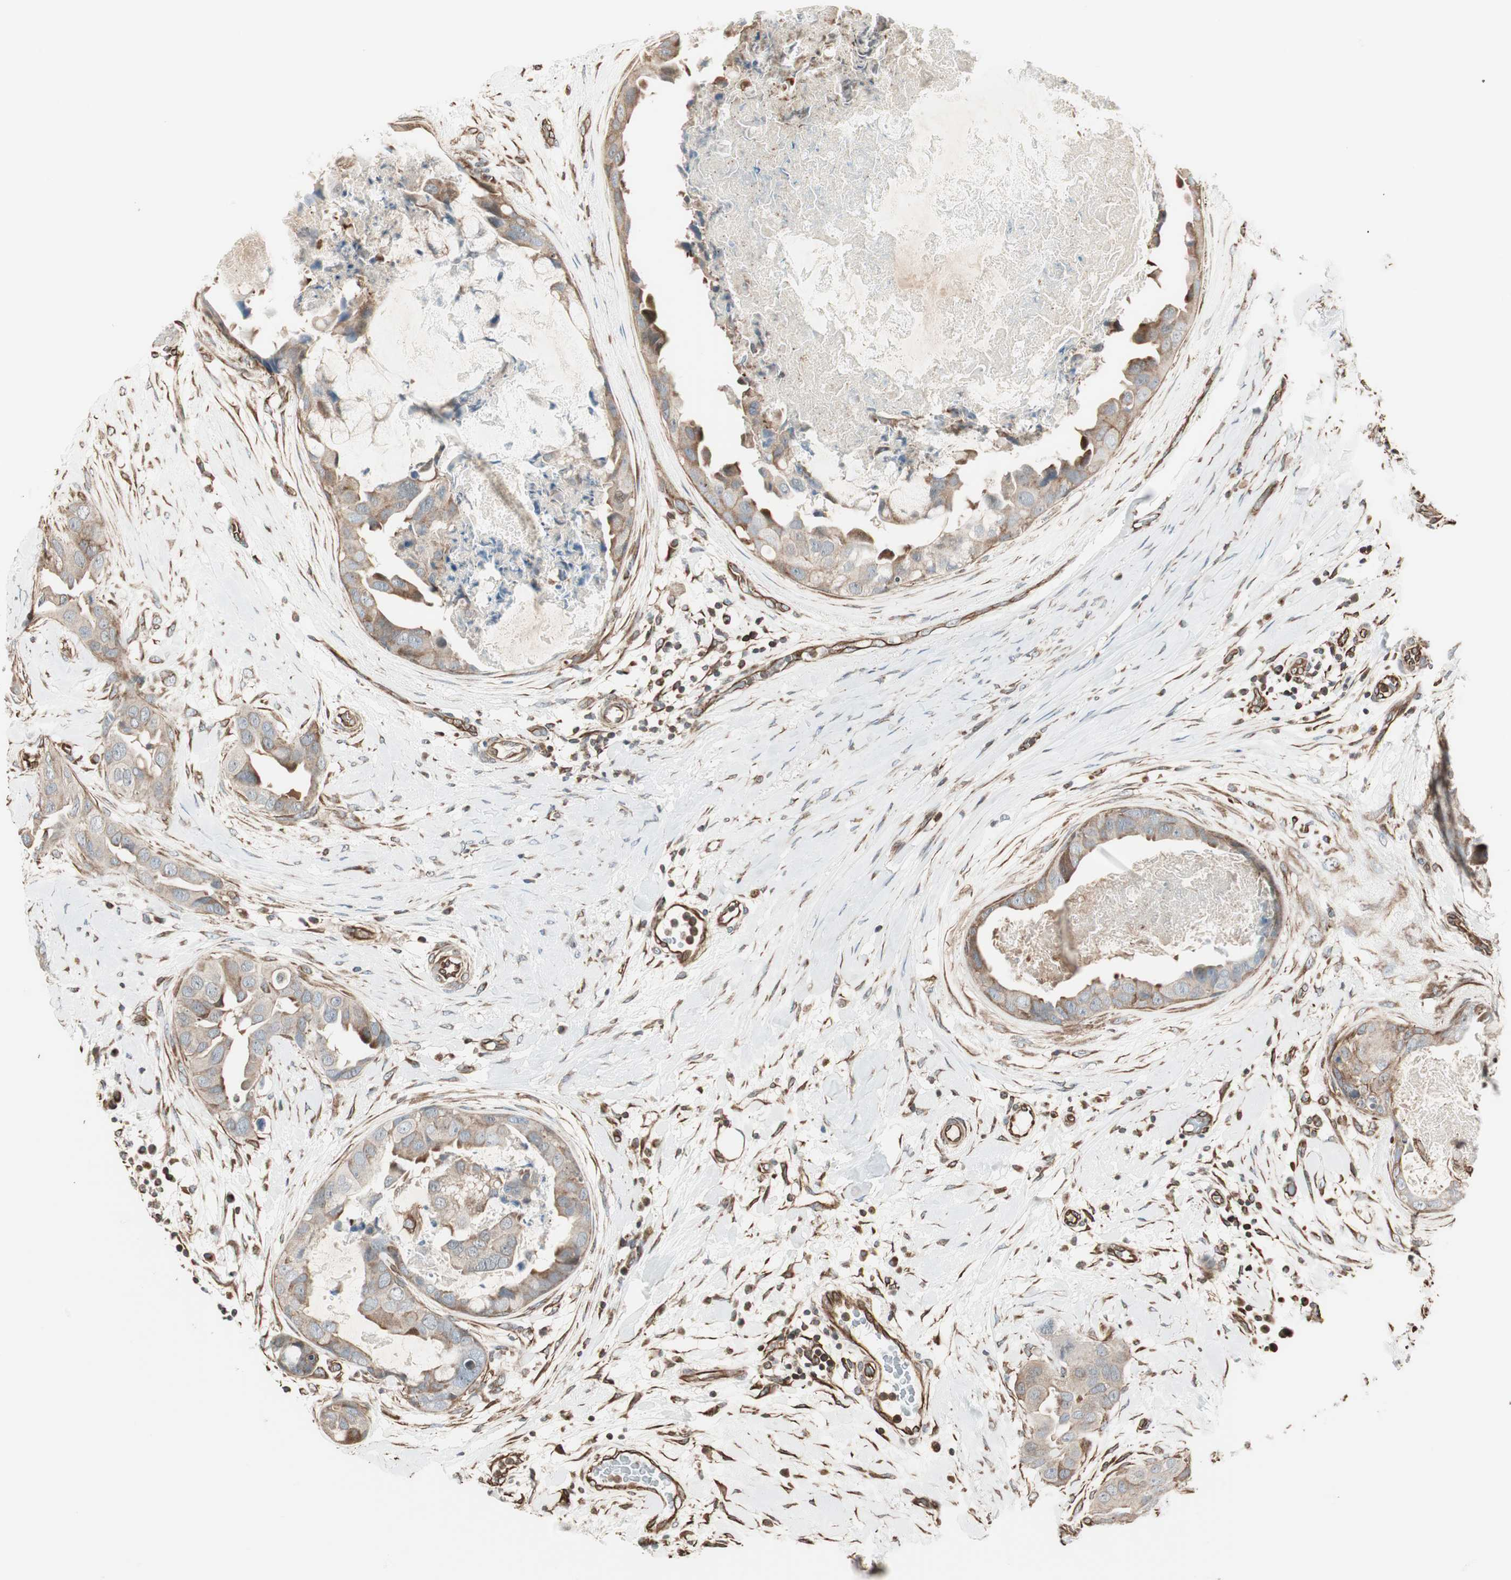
{"staining": {"intensity": "weak", "quantity": ">75%", "location": "cytoplasmic/membranous"}, "tissue": "breast cancer", "cell_type": "Tumor cells", "image_type": "cancer", "snomed": [{"axis": "morphology", "description": "Duct carcinoma"}, {"axis": "topography", "description": "Breast"}], "caption": "Intraductal carcinoma (breast) was stained to show a protein in brown. There is low levels of weak cytoplasmic/membranous expression in approximately >75% of tumor cells.", "gene": "MAD2L2", "patient": {"sex": "female", "age": 40}}